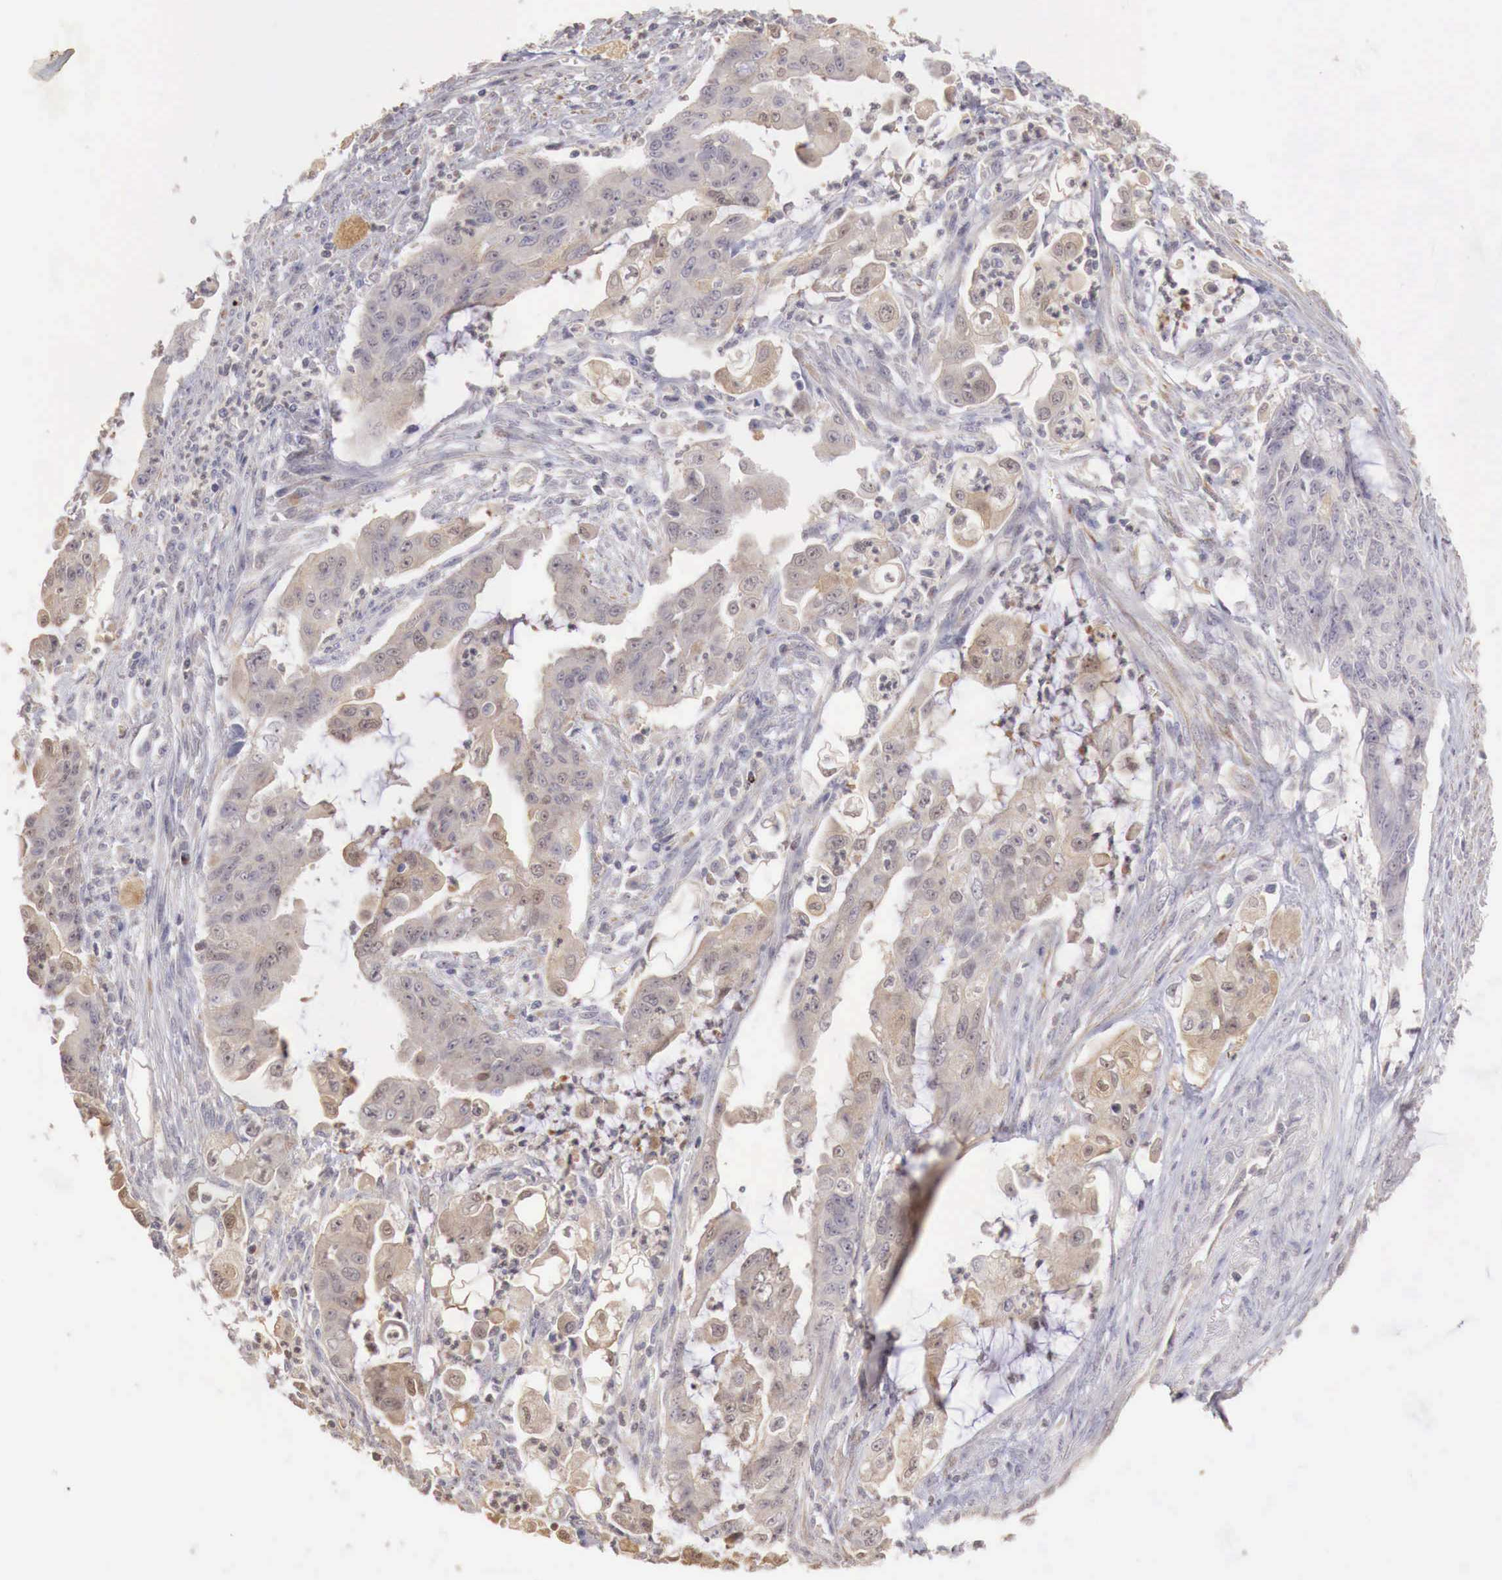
{"staining": {"intensity": "weak", "quantity": ">75%", "location": "cytoplasmic/membranous"}, "tissue": "endometrial cancer", "cell_type": "Tumor cells", "image_type": "cancer", "snomed": [{"axis": "morphology", "description": "Adenocarcinoma, NOS"}, {"axis": "topography", "description": "Endometrium"}], "caption": "Protein expression analysis of human endometrial adenocarcinoma reveals weak cytoplasmic/membranous positivity in about >75% of tumor cells.", "gene": "TBC1D9", "patient": {"sex": "female", "age": 75}}